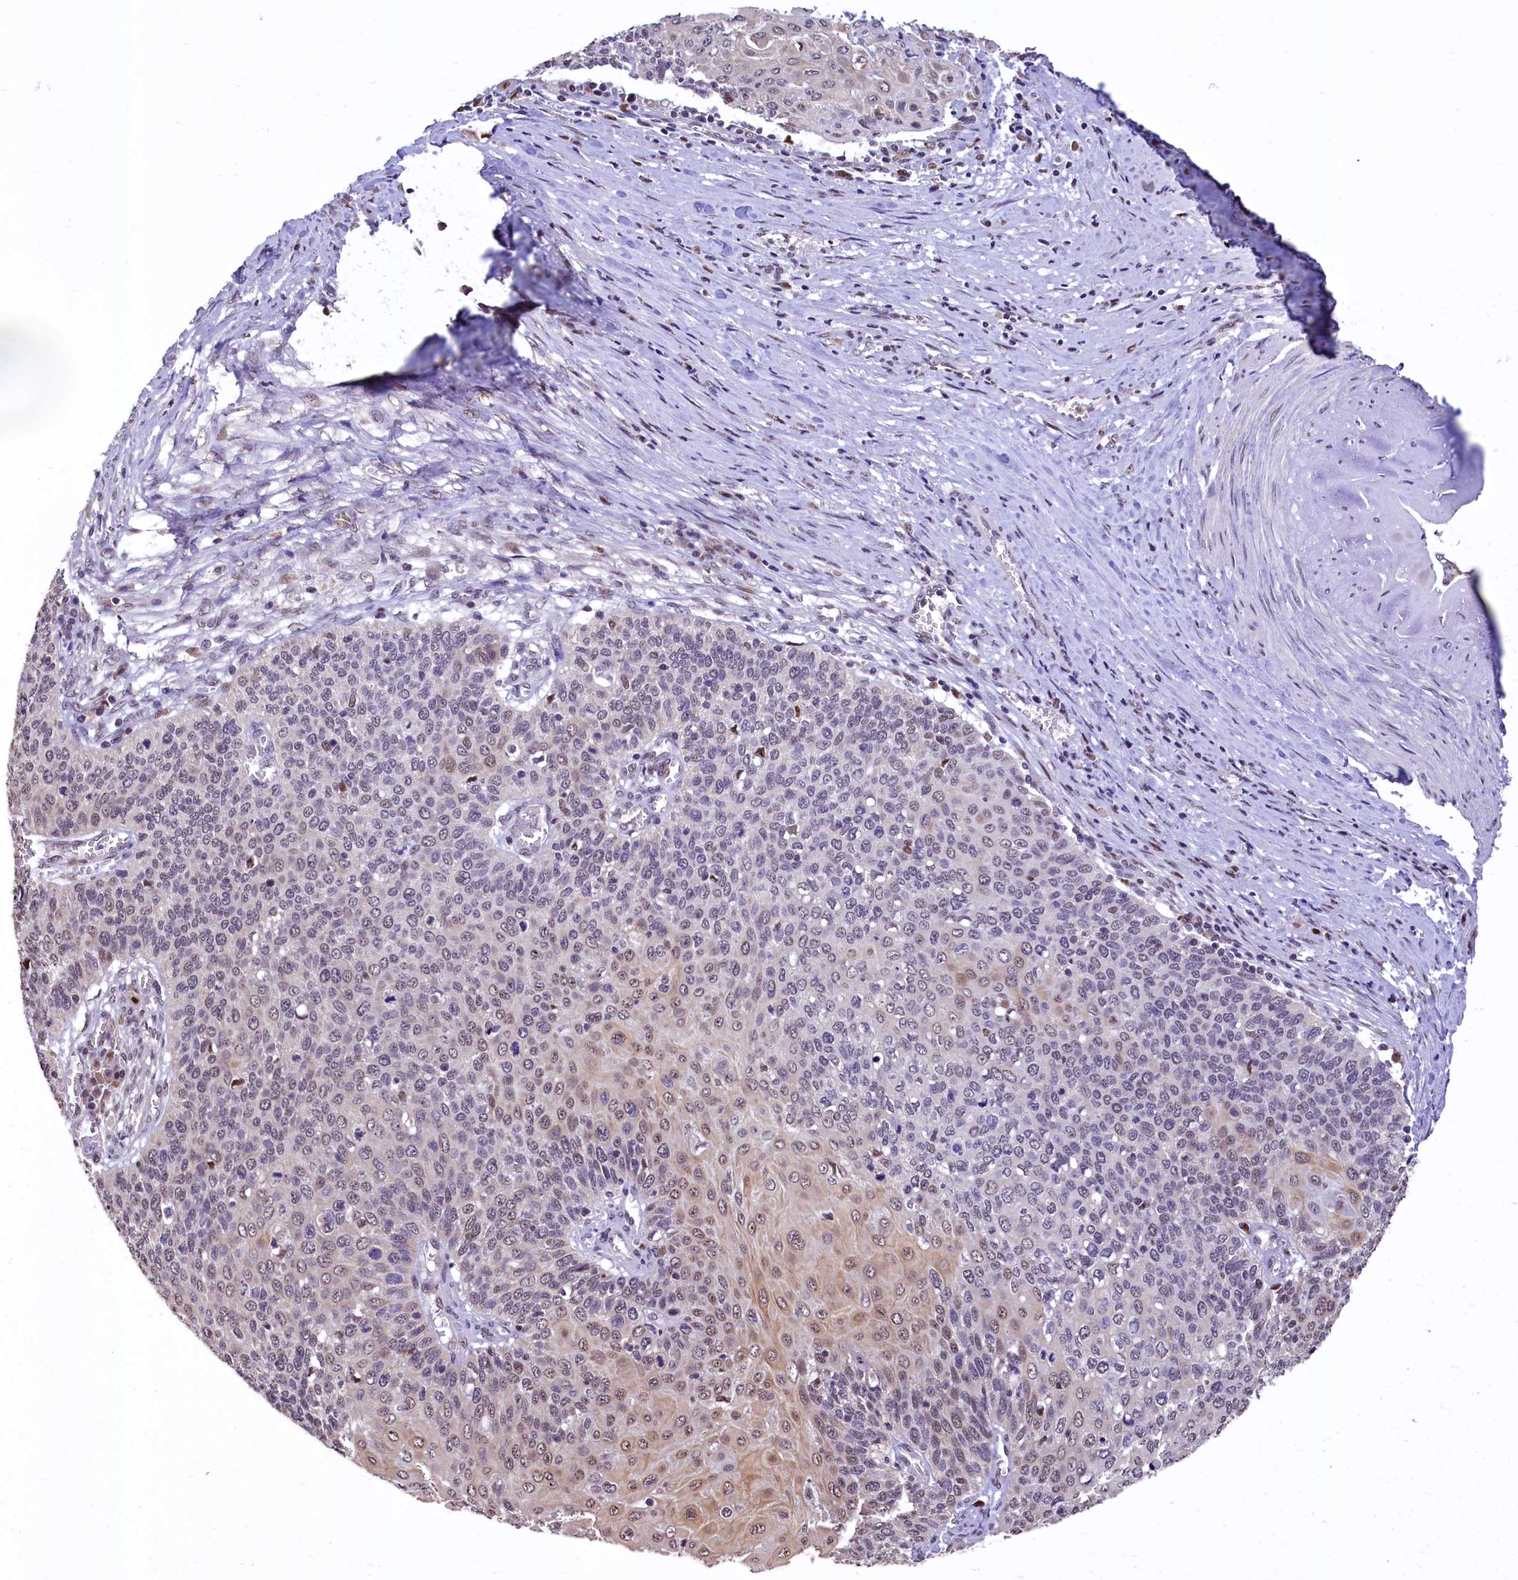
{"staining": {"intensity": "weak", "quantity": "25%-75%", "location": "cytoplasmic/membranous,nuclear"}, "tissue": "cervical cancer", "cell_type": "Tumor cells", "image_type": "cancer", "snomed": [{"axis": "morphology", "description": "Squamous cell carcinoma, NOS"}, {"axis": "topography", "description": "Cervix"}], "caption": "The micrograph exhibits immunohistochemical staining of cervical cancer. There is weak cytoplasmic/membranous and nuclear positivity is identified in approximately 25%-75% of tumor cells.", "gene": "HECTD4", "patient": {"sex": "female", "age": 39}}